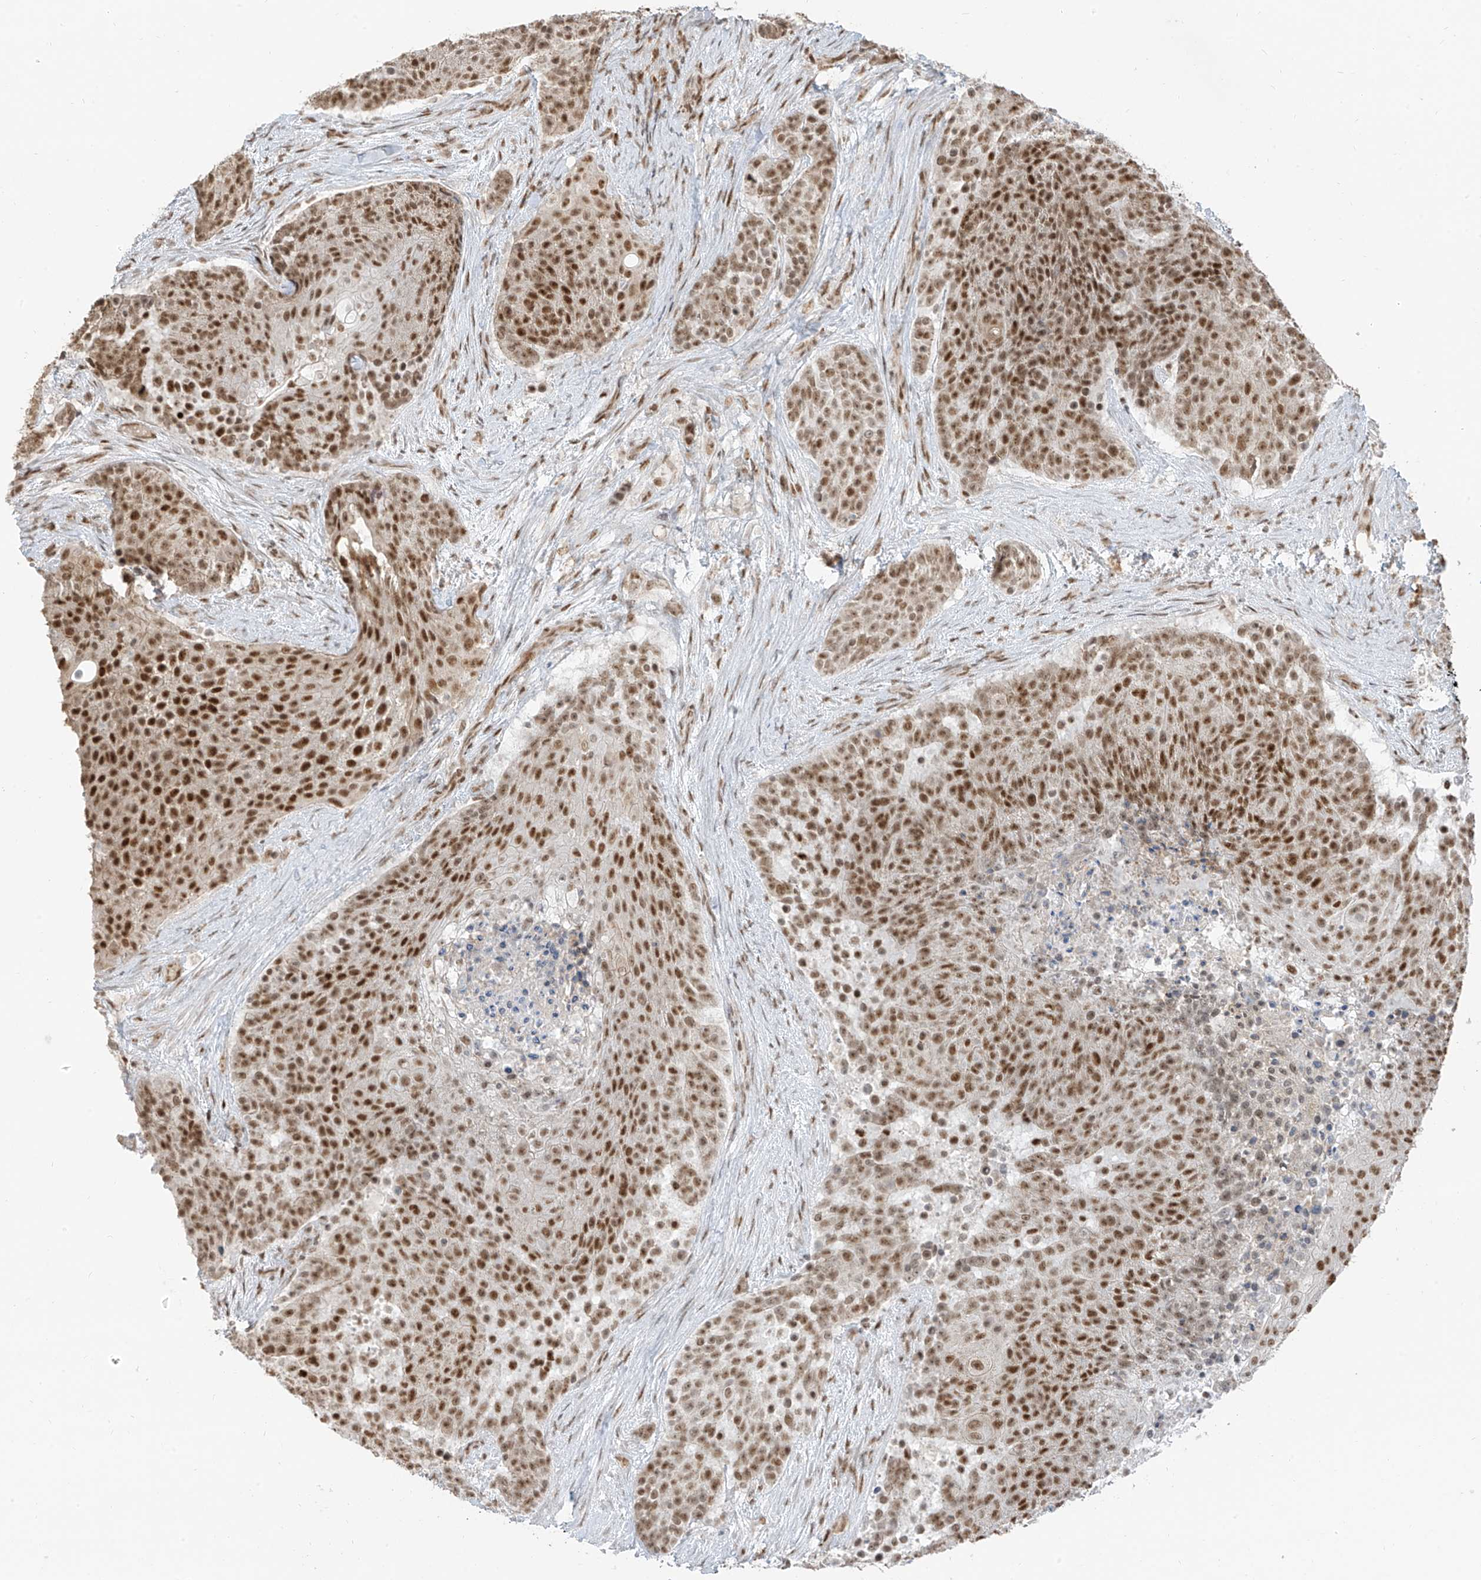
{"staining": {"intensity": "strong", "quantity": ">75%", "location": "nuclear"}, "tissue": "urothelial cancer", "cell_type": "Tumor cells", "image_type": "cancer", "snomed": [{"axis": "morphology", "description": "Urothelial carcinoma, High grade"}, {"axis": "topography", "description": "Urinary bladder"}], "caption": "Urothelial cancer was stained to show a protein in brown. There is high levels of strong nuclear positivity in approximately >75% of tumor cells. The staining is performed using DAB (3,3'-diaminobenzidine) brown chromogen to label protein expression. The nuclei are counter-stained blue using hematoxylin.", "gene": "ZMYM2", "patient": {"sex": "female", "age": 63}}